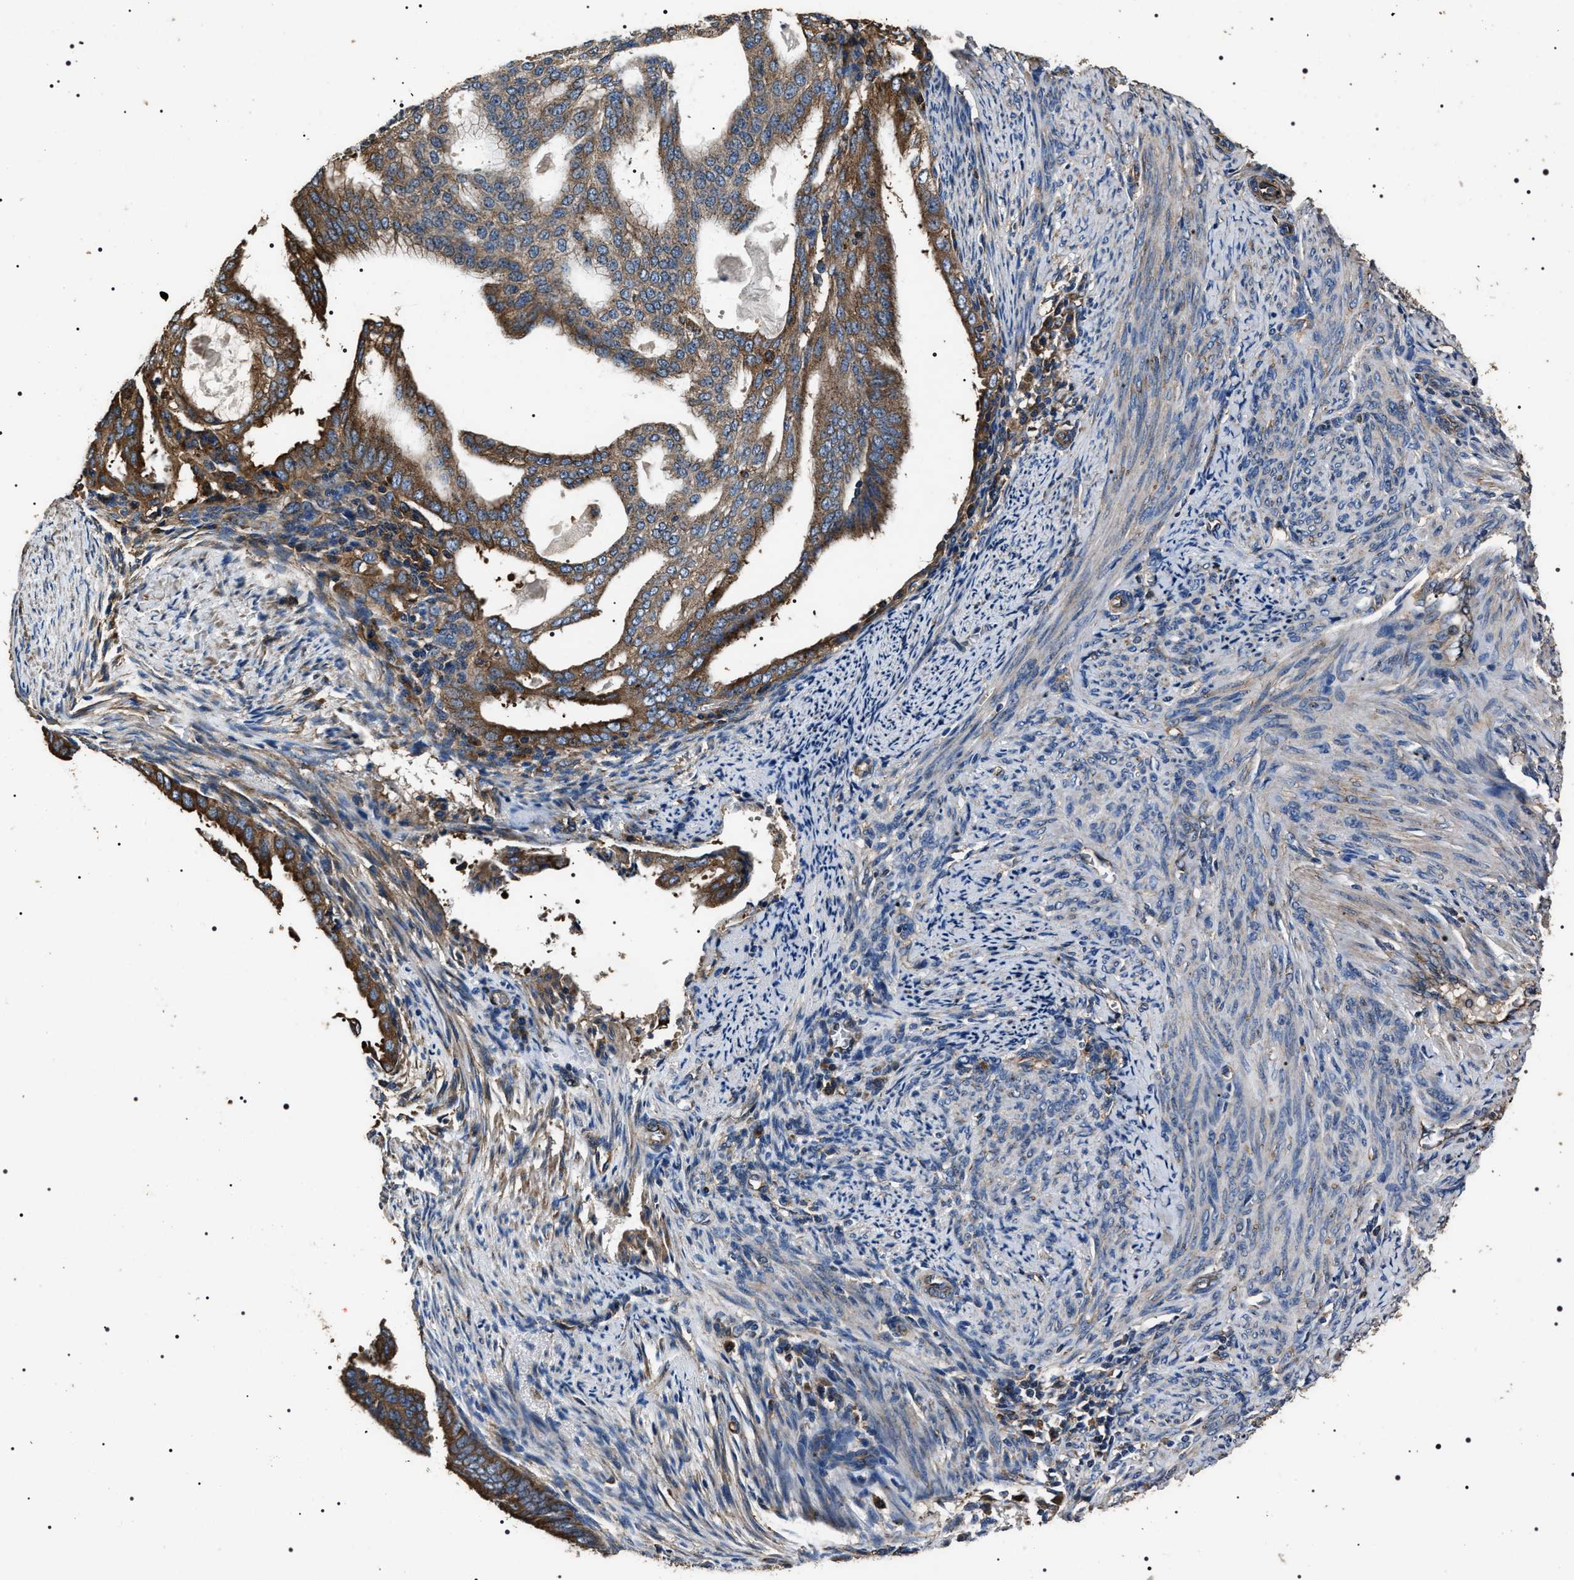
{"staining": {"intensity": "strong", "quantity": "25%-75%", "location": "cytoplasmic/membranous"}, "tissue": "endometrial cancer", "cell_type": "Tumor cells", "image_type": "cancer", "snomed": [{"axis": "morphology", "description": "Adenocarcinoma, NOS"}, {"axis": "topography", "description": "Endometrium"}], "caption": "High-magnification brightfield microscopy of adenocarcinoma (endometrial) stained with DAB (brown) and counterstained with hematoxylin (blue). tumor cells exhibit strong cytoplasmic/membranous expression is seen in about25%-75% of cells. Nuclei are stained in blue.", "gene": "HSCB", "patient": {"sex": "female", "age": 58}}